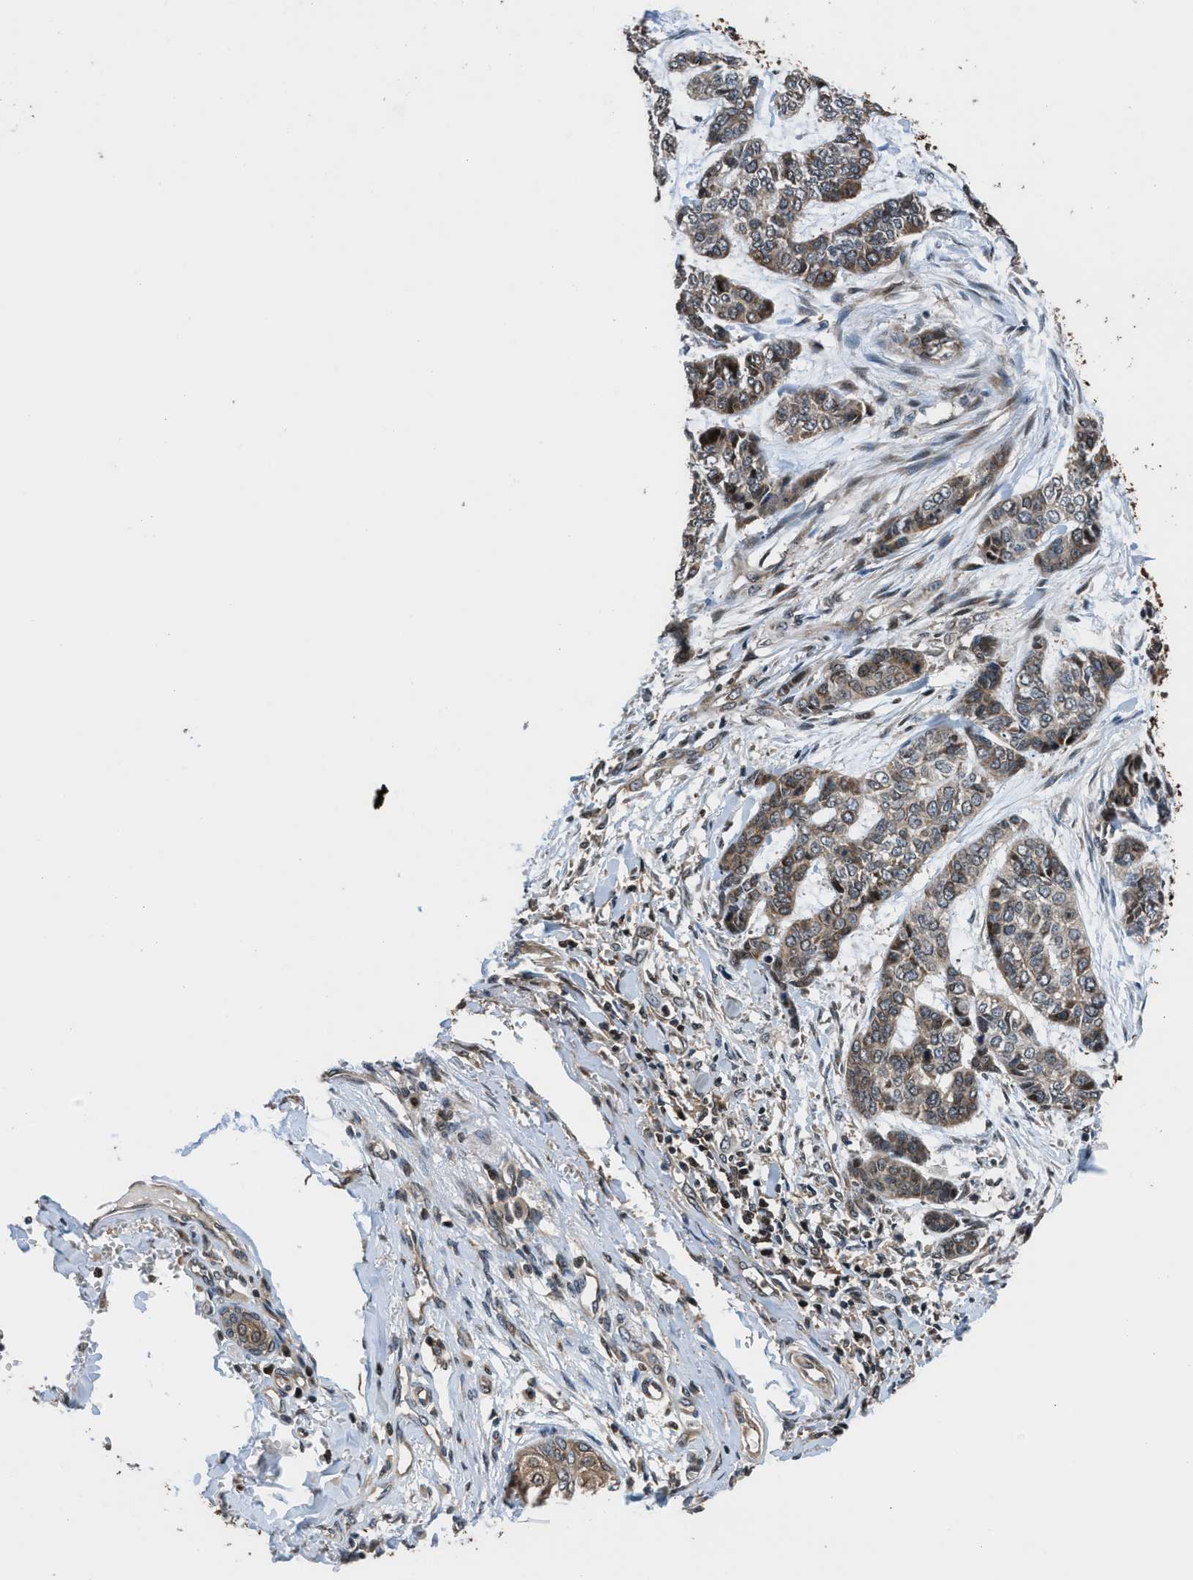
{"staining": {"intensity": "weak", "quantity": "<25%", "location": "cytoplasmic/membranous"}, "tissue": "skin cancer", "cell_type": "Tumor cells", "image_type": "cancer", "snomed": [{"axis": "morphology", "description": "Basal cell carcinoma"}, {"axis": "topography", "description": "Skin"}], "caption": "Immunohistochemistry (IHC) of basal cell carcinoma (skin) shows no staining in tumor cells.", "gene": "CTBS", "patient": {"sex": "female", "age": 64}}